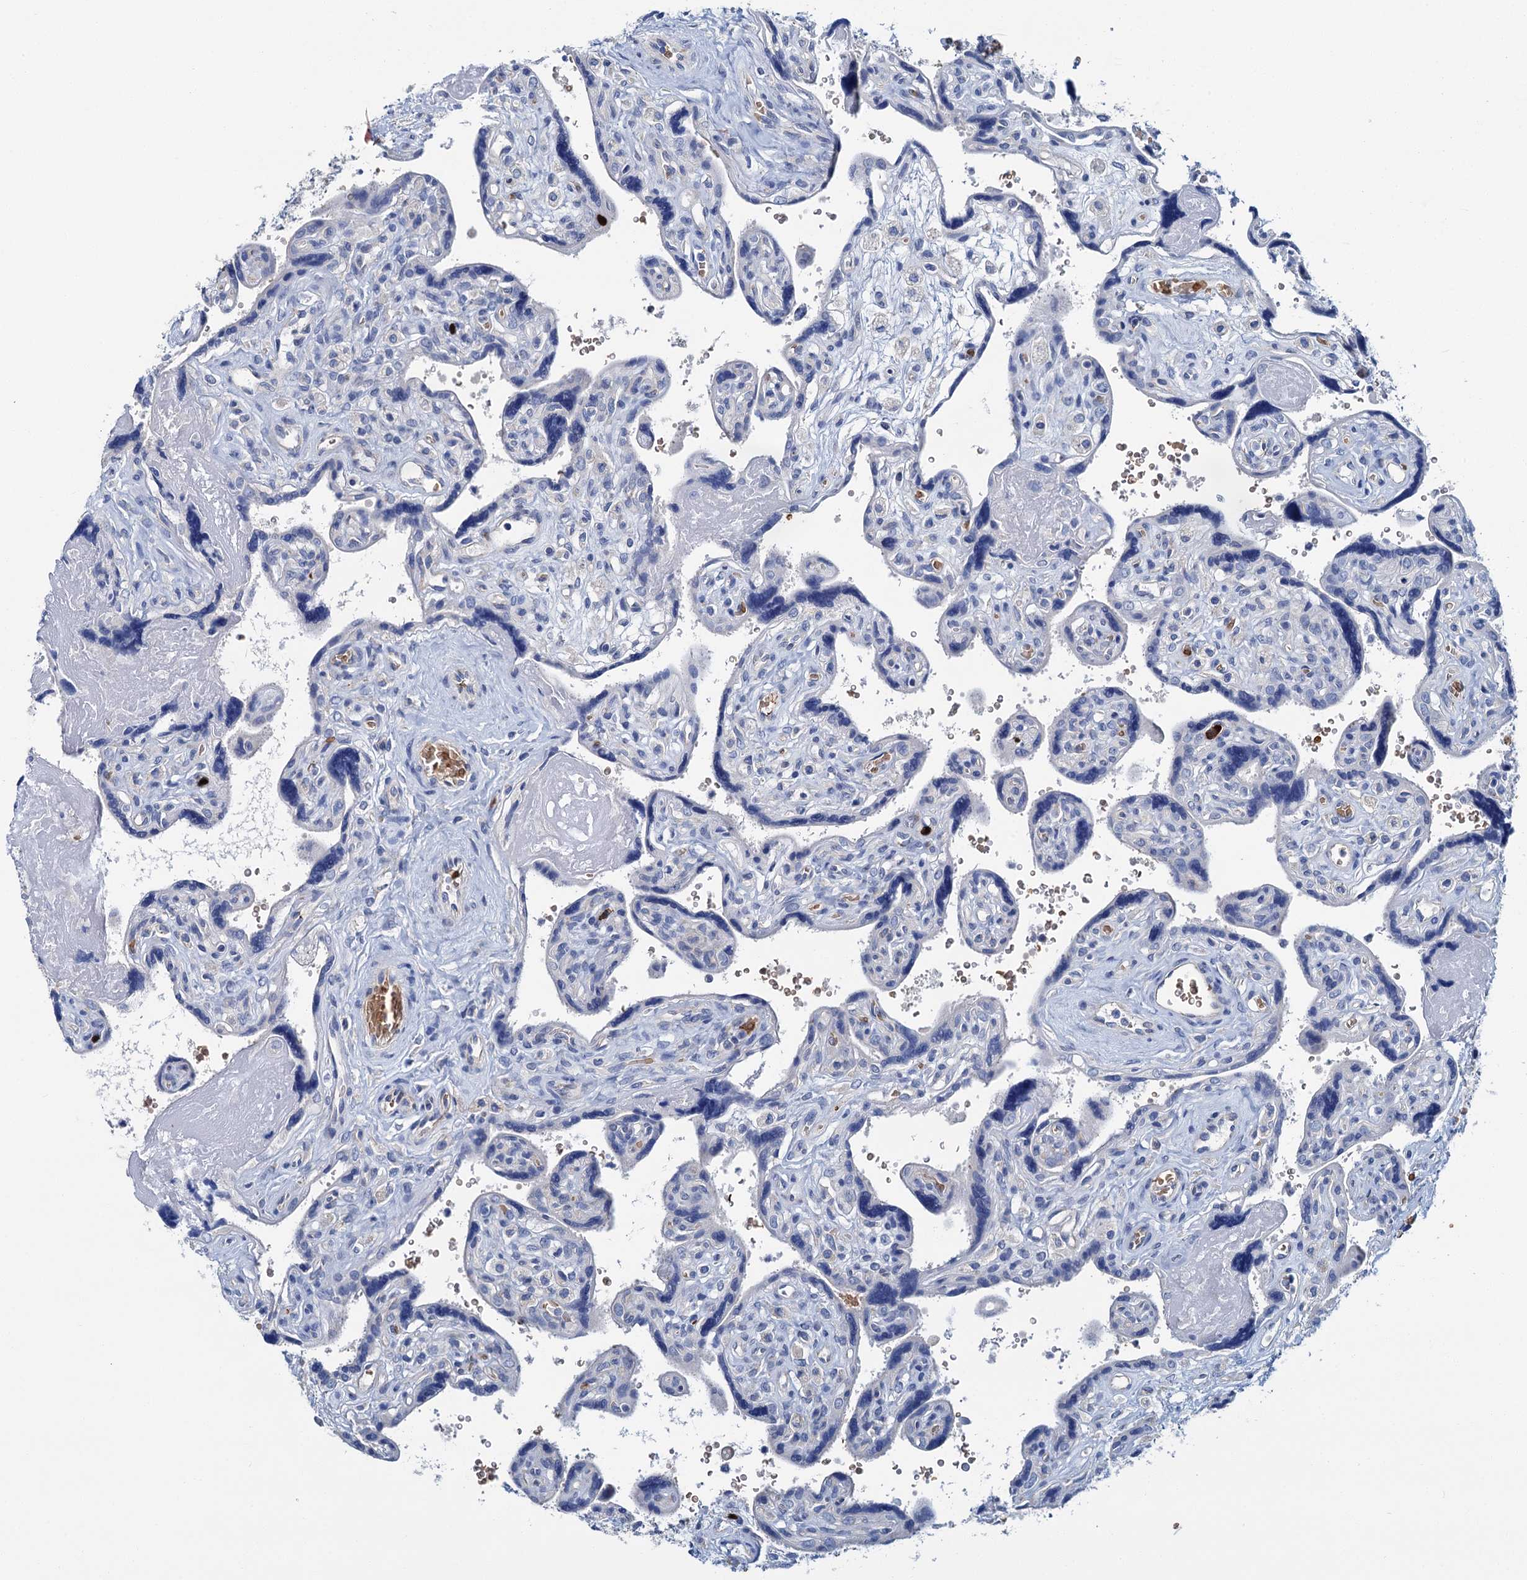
{"staining": {"intensity": "moderate", "quantity": "<25%", "location": "cytoplasmic/membranous"}, "tissue": "placenta", "cell_type": "Trophoblastic cells", "image_type": "normal", "snomed": [{"axis": "morphology", "description": "Normal tissue, NOS"}, {"axis": "topography", "description": "Placenta"}], "caption": "There is low levels of moderate cytoplasmic/membranous staining in trophoblastic cells of unremarkable placenta, as demonstrated by immunohistochemical staining (brown color).", "gene": "ATG2A", "patient": {"sex": "female", "age": 39}}